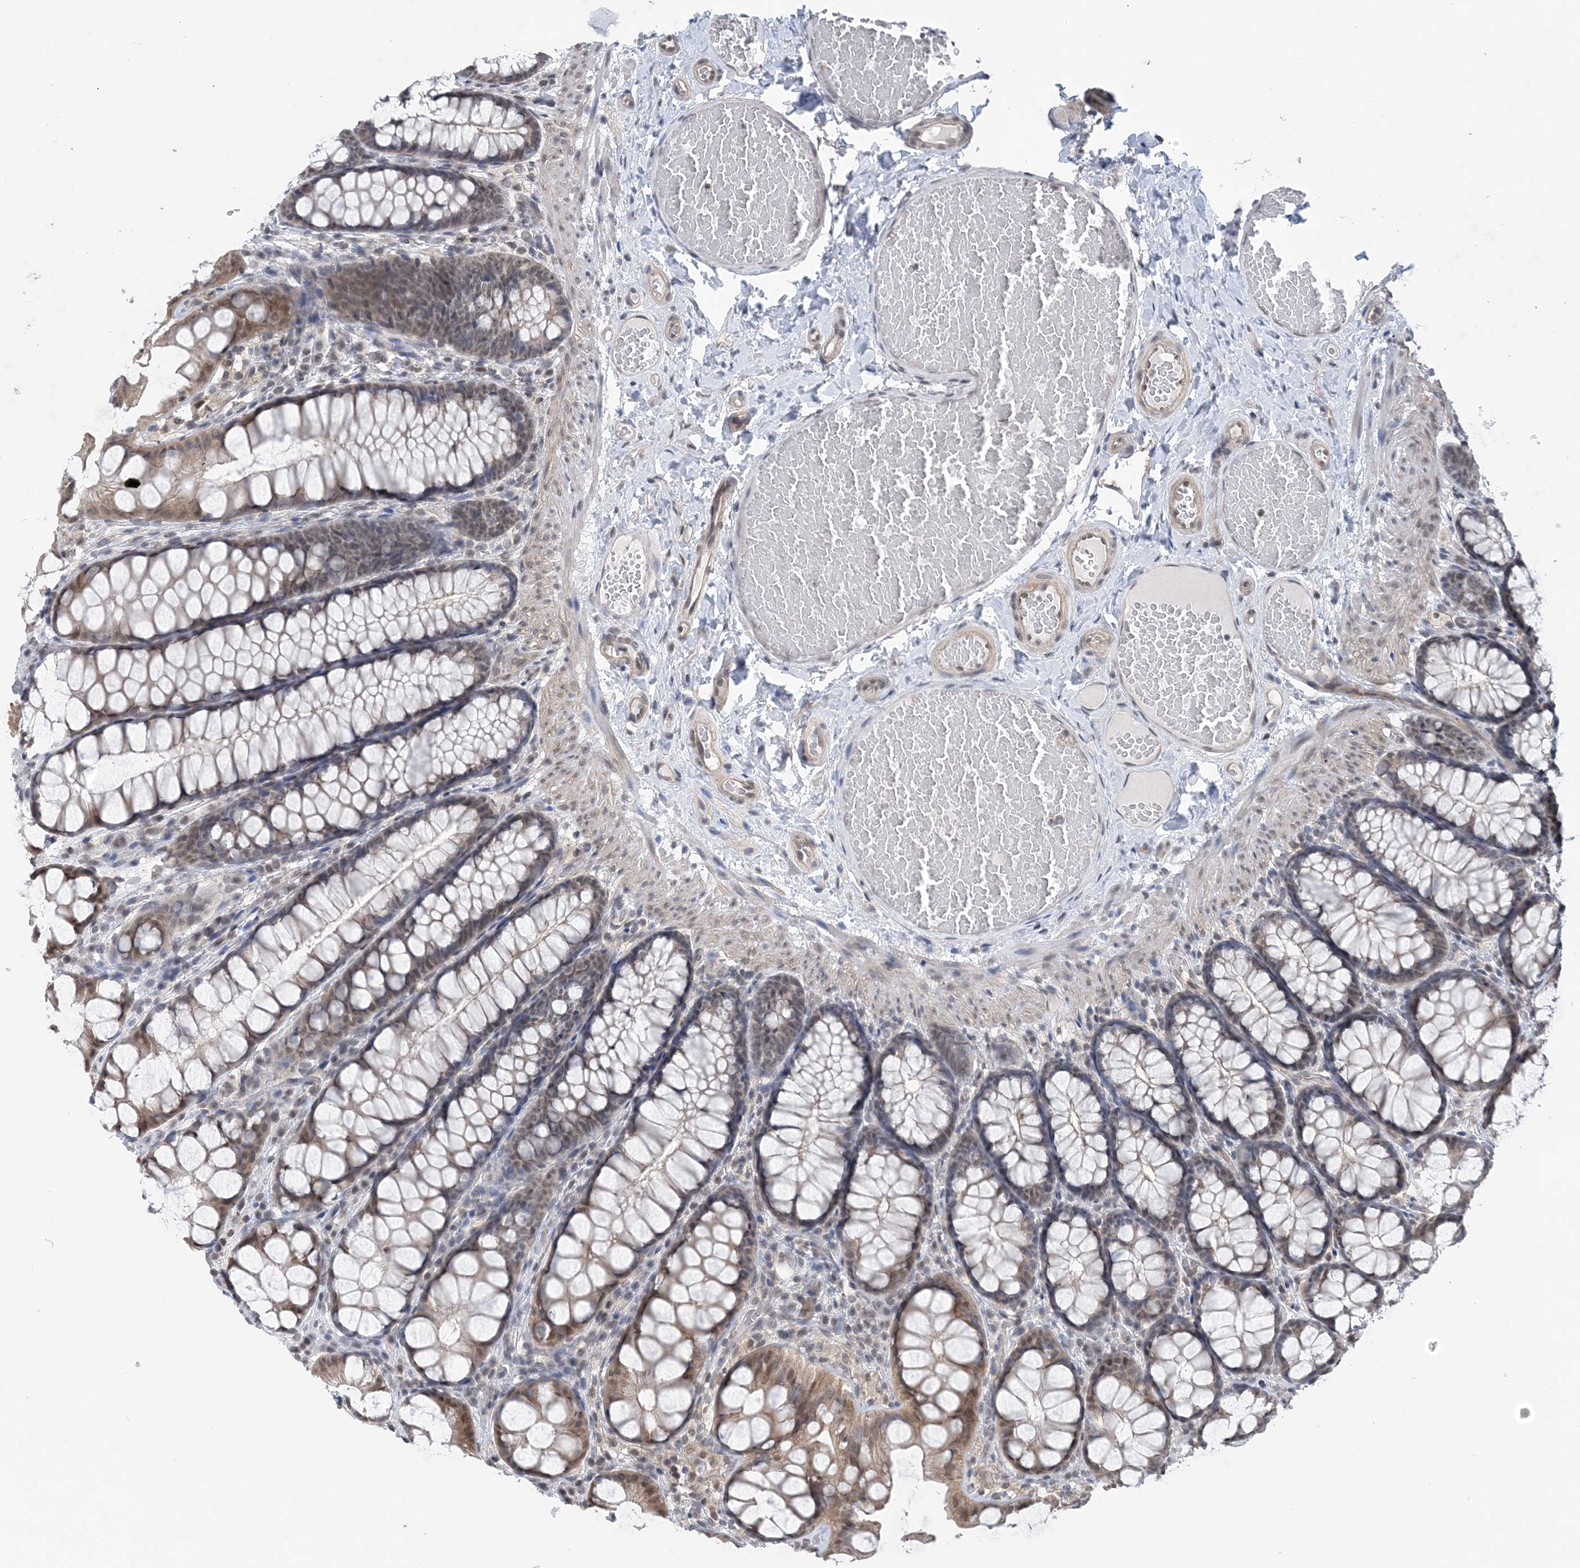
{"staining": {"intensity": "moderate", "quantity": "25%-75%", "location": "cytoplasmic/membranous"}, "tissue": "colon", "cell_type": "Endothelial cells", "image_type": "normal", "snomed": [{"axis": "morphology", "description": "Normal tissue, NOS"}, {"axis": "topography", "description": "Colon"}], "caption": "The immunohistochemical stain shows moderate cytoplasmic/membranous staining in endothelial cells of normal colon.", "gene": "CCDC152", "patient": {"sex": "male", "age": 47}}